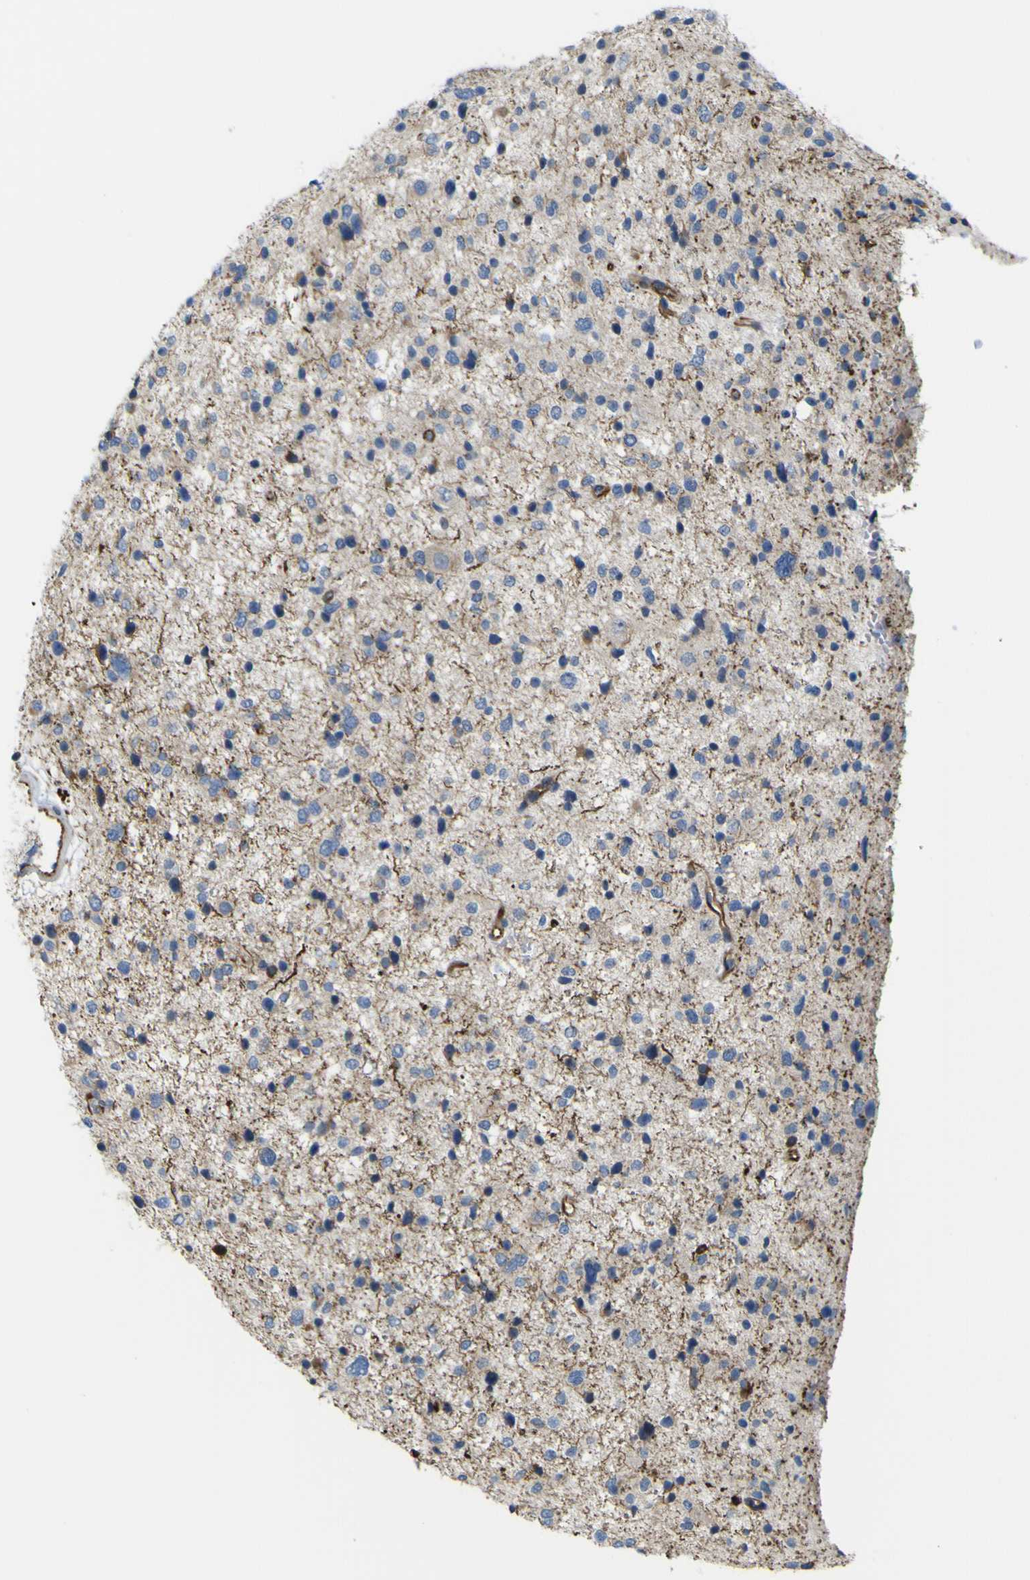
{"staining": {"intensity": "strong", "quantity": "<25%", "location": "cytoplasmic/membranous"}, "tissue": "glioma", "cell_type": "Tumor cells", "image_type": "cancer", "snomed": [{"axis": "morphology", "description": "Glioma, malignant, Low grade"}, {"axis": "topography", "description": "Brain"}], "caption": "This micrograph exhibits IHC staining of malignant glioma (low-grade), with medium strong cytoplasmic/membranous positivity in approximately <25% of tumor cells.", "gene": "JPH1", "patient": {"sex": "female", "age": 37}}